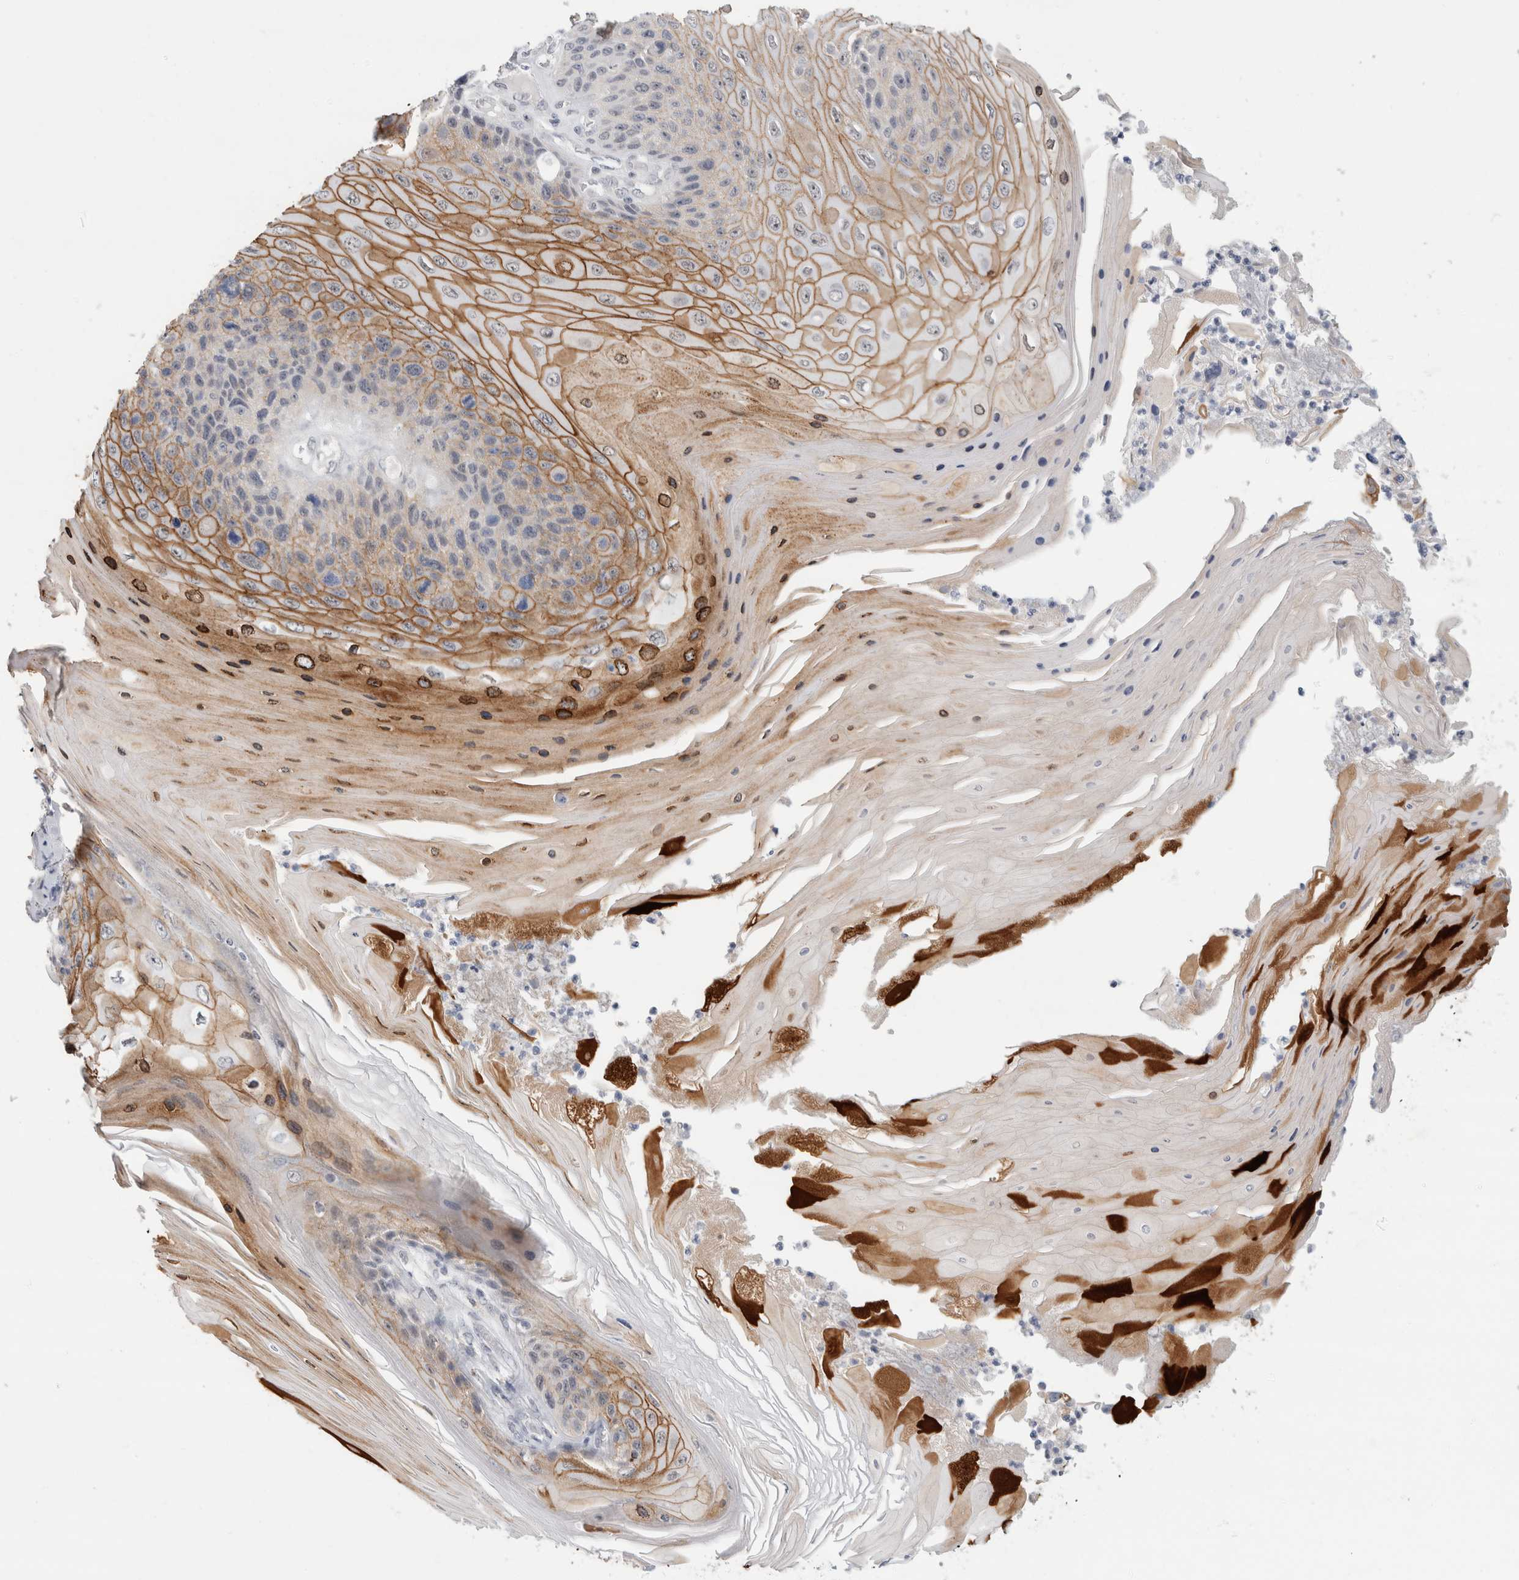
{"staining": {"intensity": "moderate", "quantity": "25%-75%", "location": "cytoplasmic/membranous"}, "tissue": "skin cancer", "cell_type": "Tumor cells", "image_type": "cancer", "snomed": [{"axis": "morphology", "description": "Squamous cell carcinoma, NOS"}, {"axis": "topography", "description": "Skin"}], "caption": "This micrograph shows immunohistochemistry (IHC) staining of human skin squamous cell carcinoma, with medium moderate cytoplasmic/membranous staining in approximately 25%-75% of tumor cells.", "gene": "NIPA1", "patient": {"sex": "female", "age": 88}}